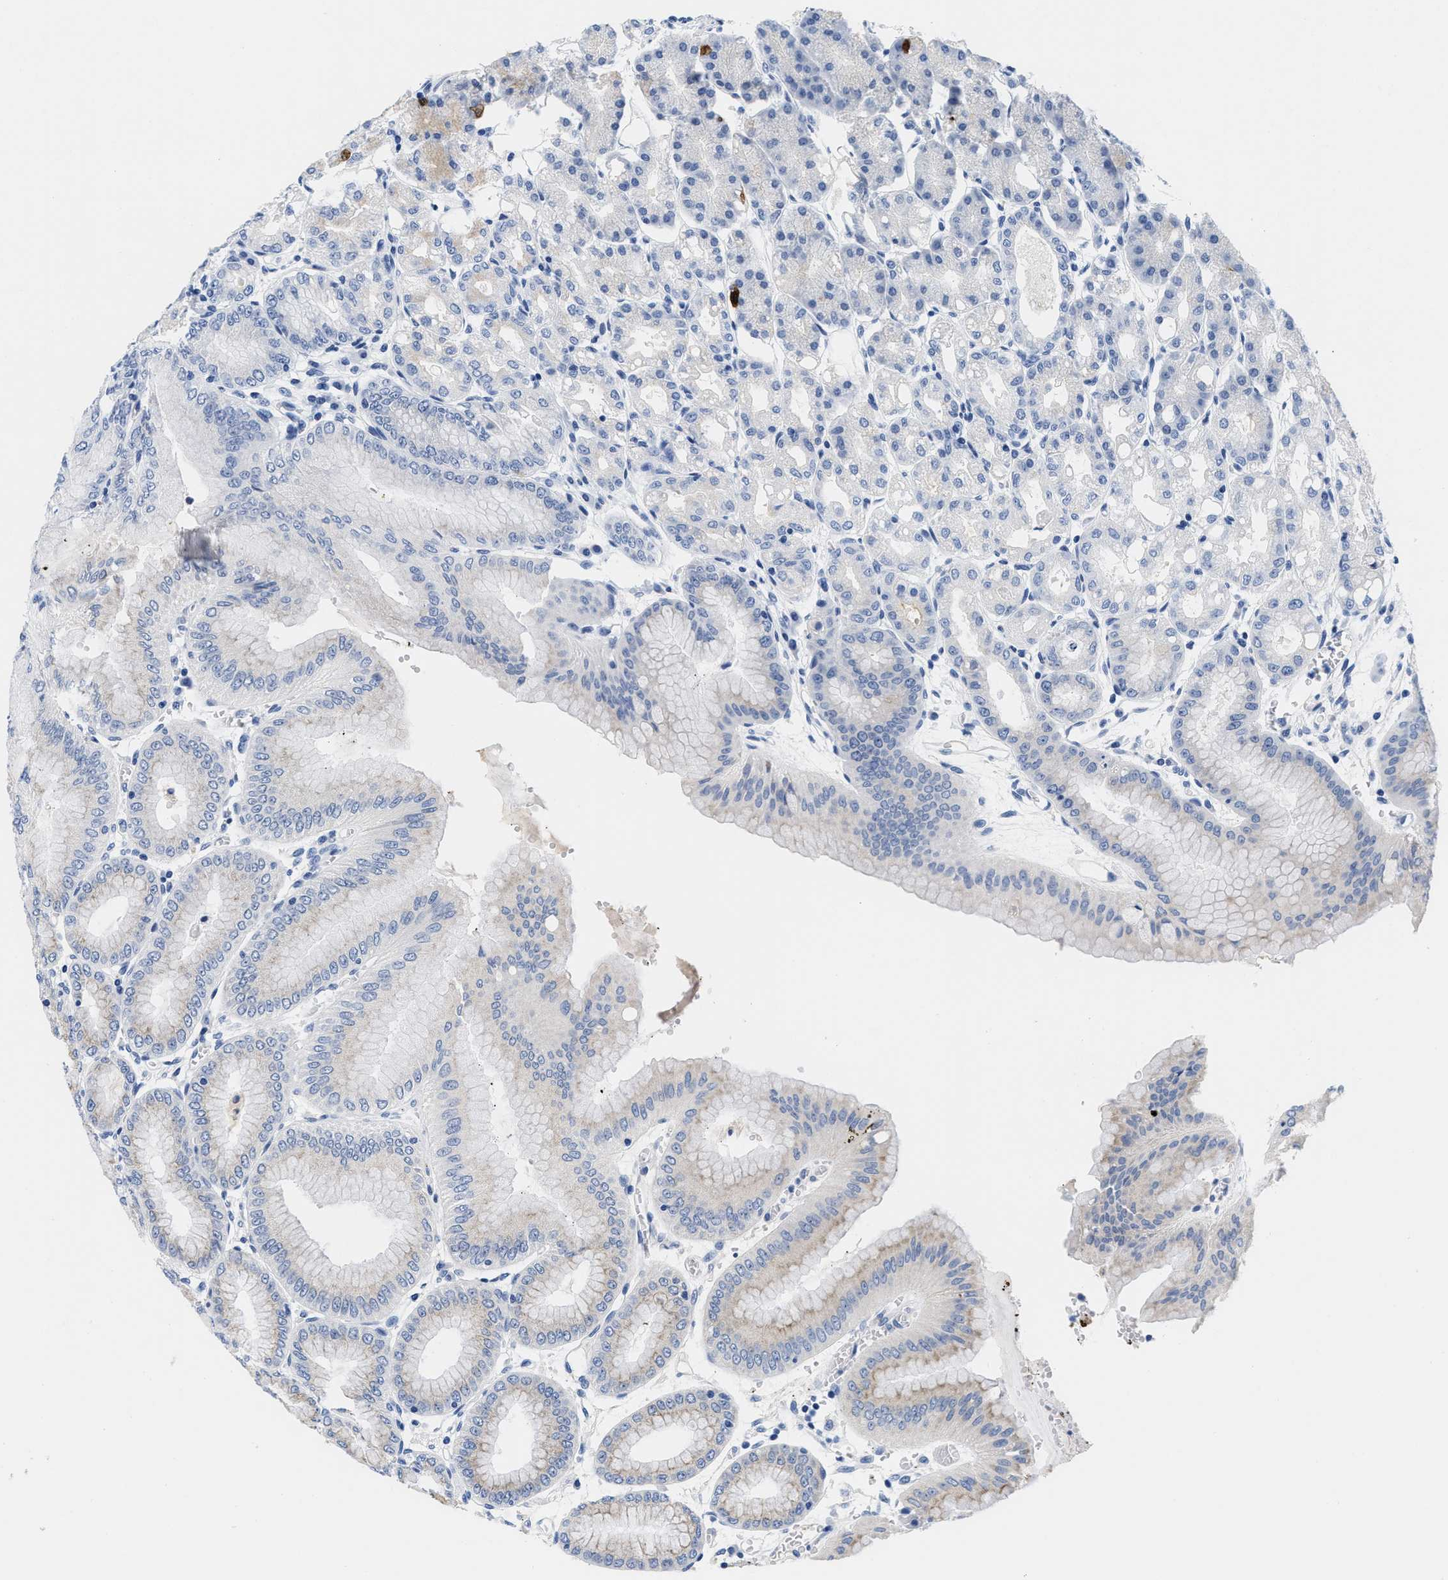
{"staining": {"intensity": "negative", "quantity": "none", "location": "none"}, "tissue": "stomach", "cell_type": "Glandular cells", "image_type": "normal", "snomed": [{"axis": "morphology", "description": "Normal tissue, NOS"}, {"axis": "topography", "description": "Stomach, lower"}], "caption": "The photomicrograph demonstrates no staining of glandular cells in benign stomach.", "gene": "TTC3", "patient": {"sex": "male", "age": 71}}